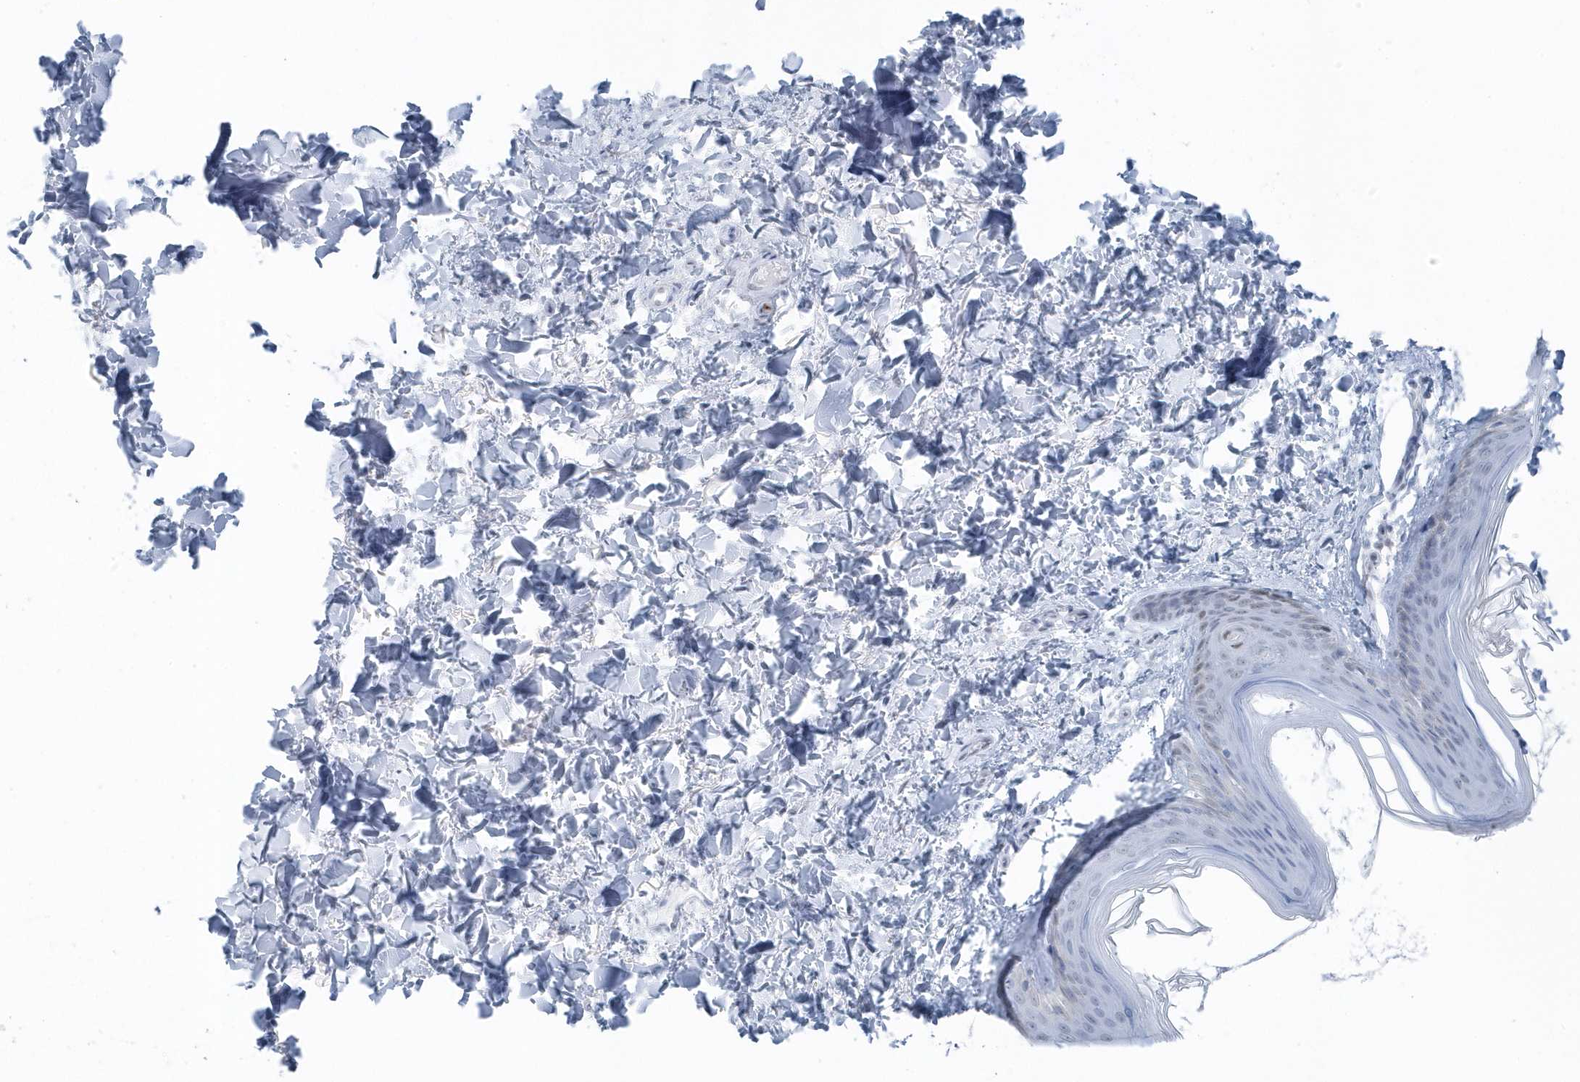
{"staining": {"intensity": "negative", "quantity": "none", "location": "none"}, "tissue": "skin", "cell_type": "Fibroblasts", "image_type": "normal", "snomed": [{"axis": "morphology", "description": "Normal tissue, NOS"}, {"axis": "topography", "description": "Skin"}], "caption": "Immunohistochemical staining of benign skin reveals no significant positivity in fibroblasts.", "gene": "SMIM34", "patient": {"sex": "female", "age": 27}}